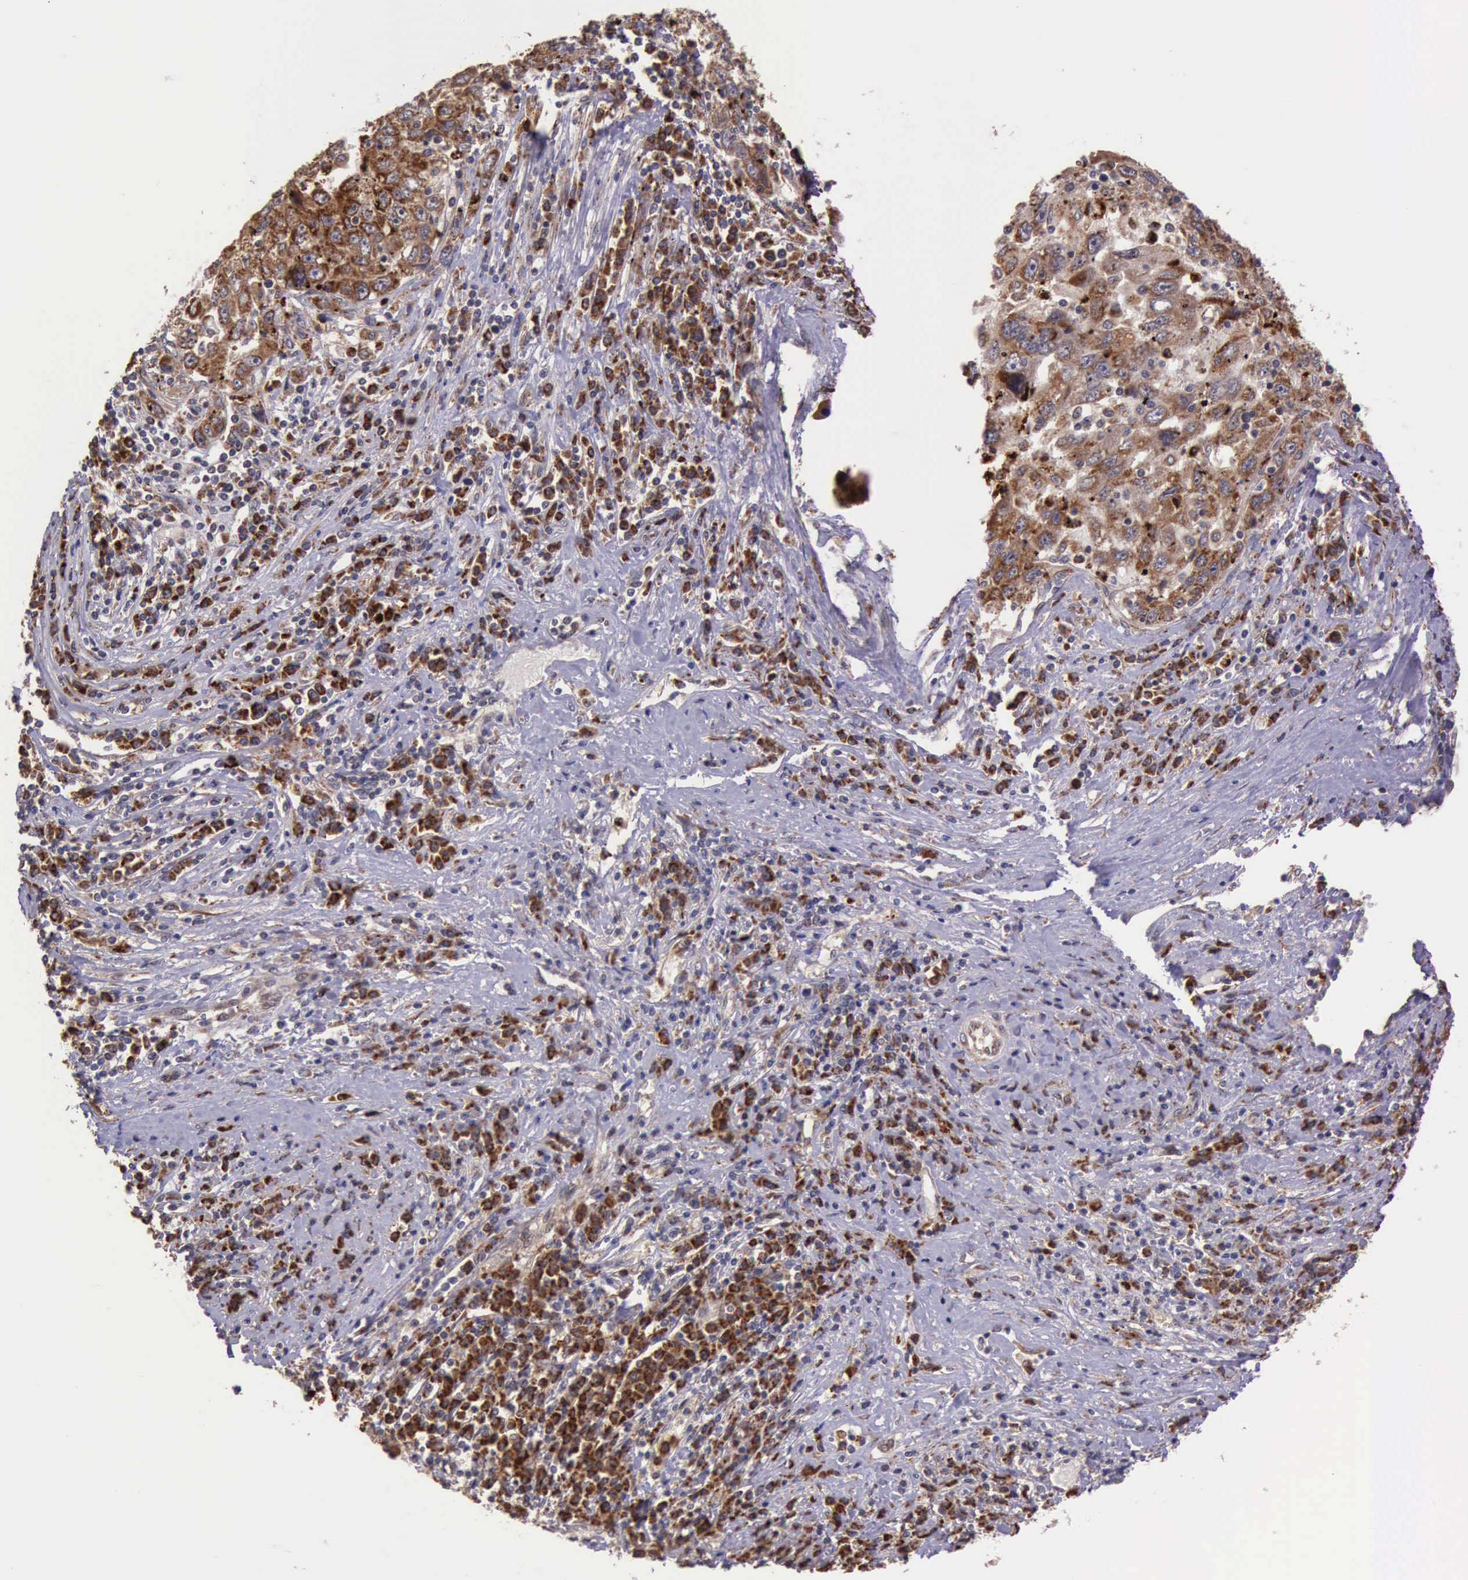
{"staining": {"intensity": "moderate", "quantity": "25%-75%", "location": "cytoplasmic/membranous"}, "tissue": "liver cancer", "cell_type": "Tumor cells", "image_type": "cancer", "snomed": [{"axis": "morphology", "description": "Carcinoma, Hepatocellular, NOS"}, {"axis": "topography", "description": "Liver"}], "caption": "Immunohistochemical staining of liver cancer displays moderate cytoplasmic/membranous protein staining in approximately 25%-75% of tumor cells.", "gene": "ARMCX3", "patient": {"sex": "male", "age": 49}}